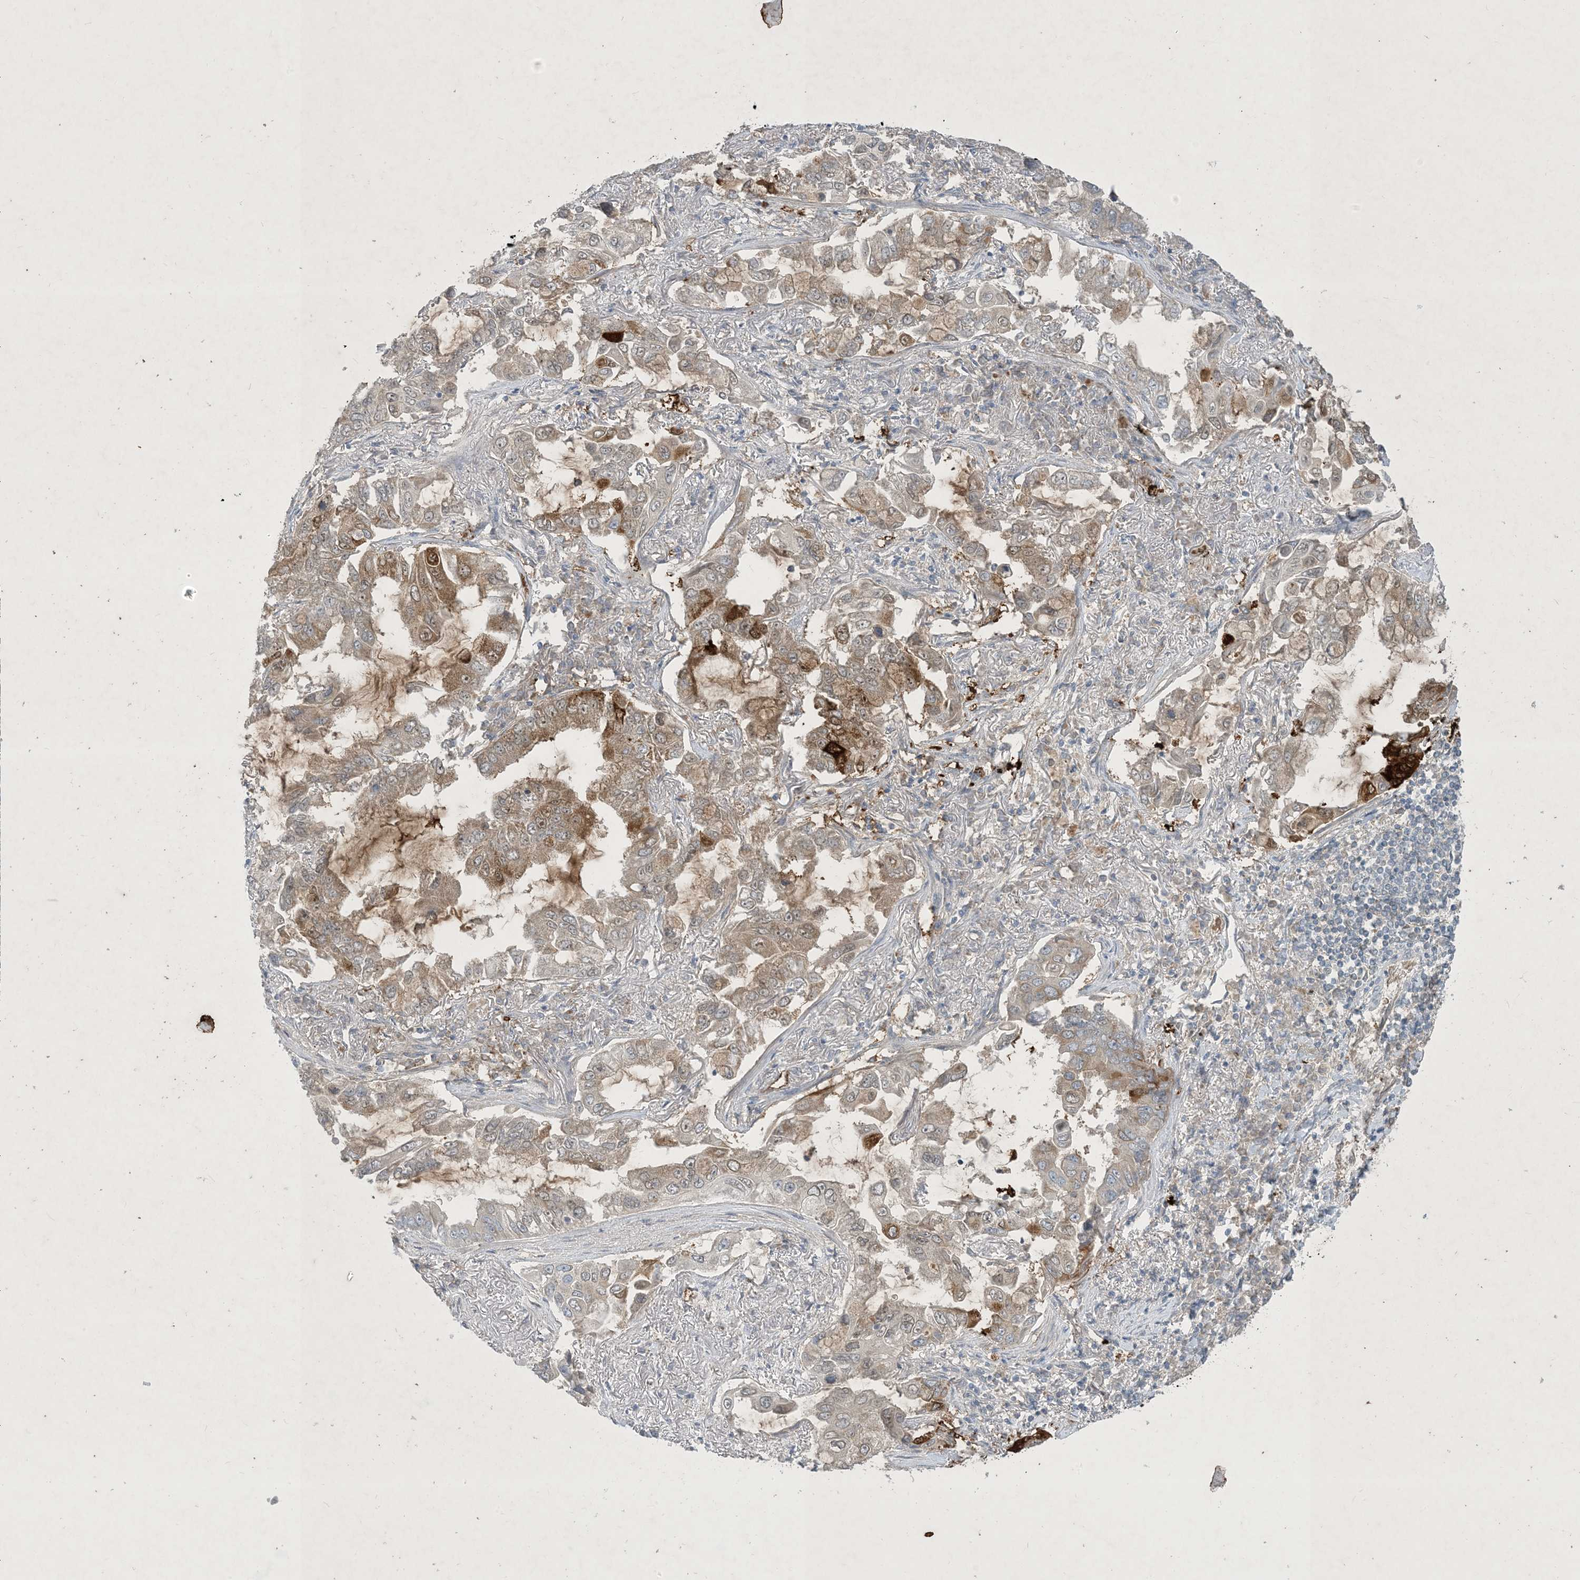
{"staining": {"intensity": "moderate", "quantity": "25%-75%", "location": "cytoplasmic/membranous"}, "tissue": "lung cancer", "cell_type": "Tumor cells", "image_type": "cancer", "snomed": [{"axis": "morphology", "description": "Adenocarcinoma, NOS"}, {"axis": "topography", "description": "Lung"}], "caption": "This image demonstrates adenocarcinoma (lung) stained with IHC to label a protein in brown. The cytoplasmic/membranous of tumor cells show moderate positivity for the protein. Nuclei are counter-stained blue.", "gene": "CDS1", "patient": {"sex": "male", "age": 64}}